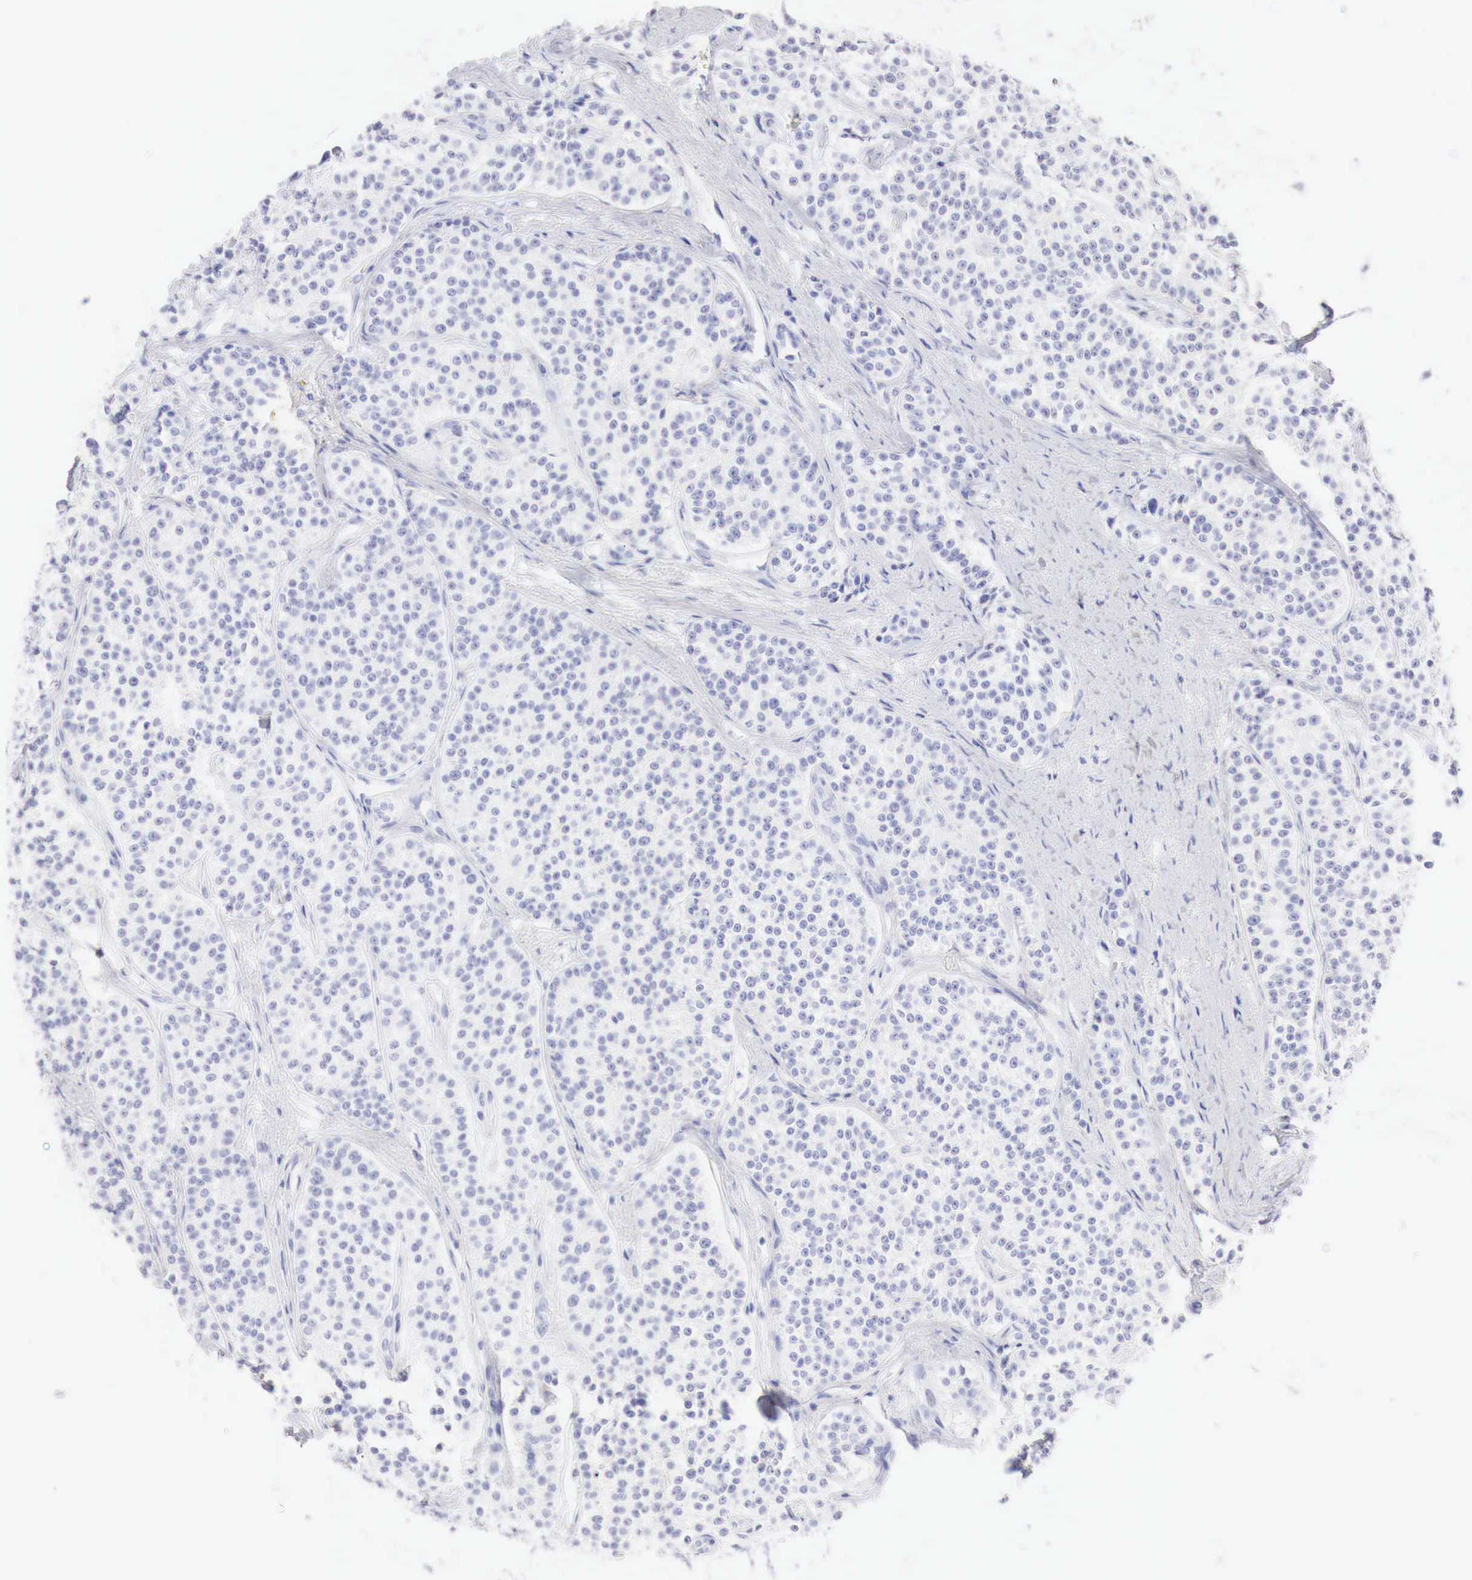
{"staining": {"intensity": "negative", "quantity": "none", "location": "none"}, "tissue": "carcinoid", "cell_type": "Tumor cells", "image_type": "cancer", "snomed": [{"axis": "morphology", "description": "Carcinoid, malignant, NOS"}, {"axis": "topography", "description": "Stomach"}], "caption": "High magnification brightfield microscopy of carcinoid stained with DAB (brown) and counterstained with hematoxylin (blue): tumor cells show no significant expression. (IHC, brightfield microscopy, high magnification).", "gene": "TYR", "patient": {"sex": "female", "age": 76}}